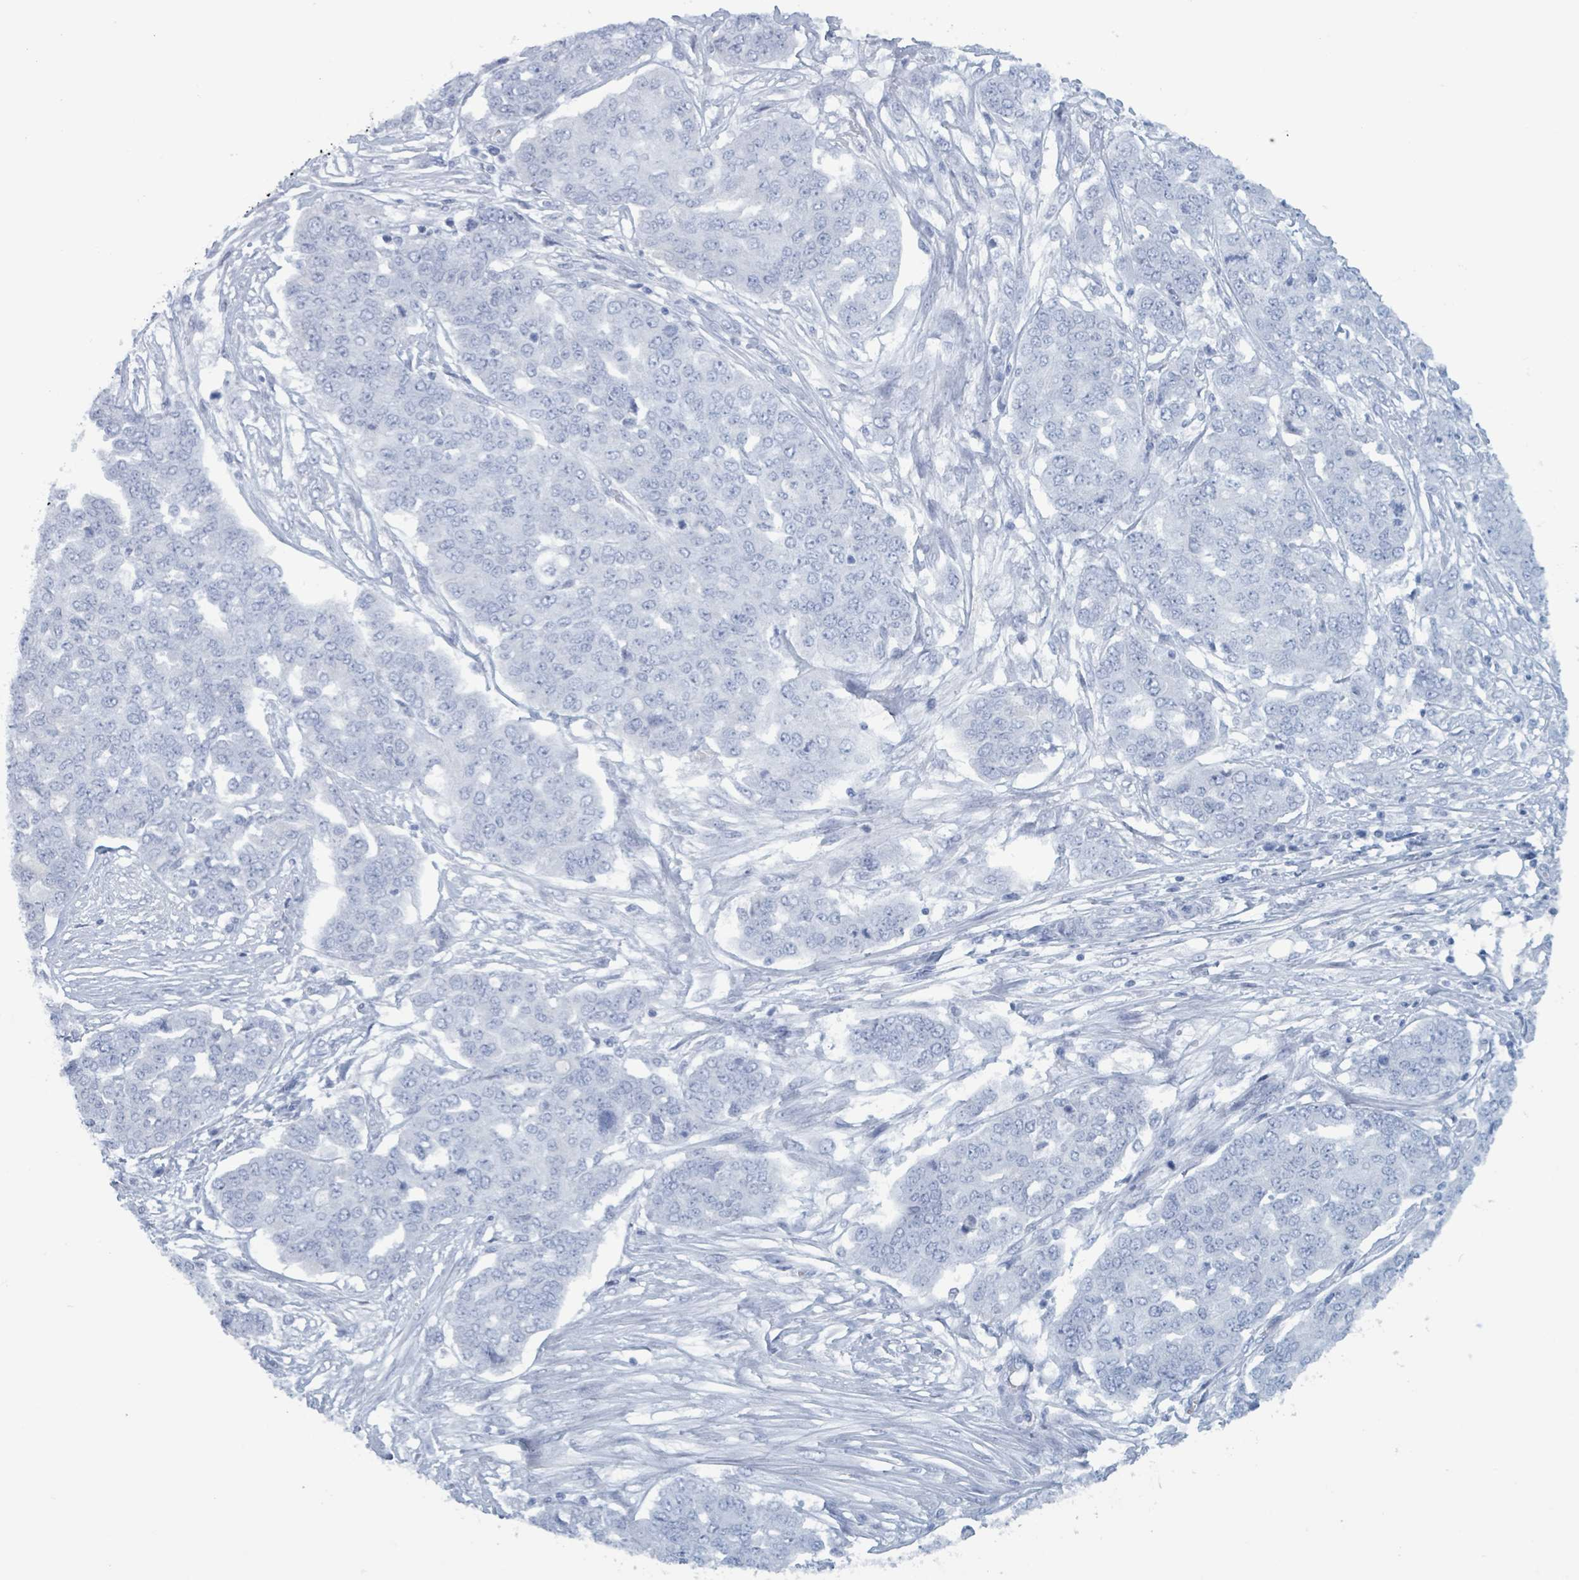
{"staining": {"intensity": "negative", "quantity": "none", "location": "none"}, "tissue": "ovarian cancer", "cell_type": "Tumor cells", "image_type": "cancer", "snomed": [{"axis": "morphology", "description": "Cystadenocarcinoma, serous, NOS"}, {"axis": "topography", "description": "Soft tissue"}, {"axis": "topography", "description": "Ovary"}], "caption": "IHC photomicrograph of human ovarian cancer (serous cystadenocarcinoma) stained for a protein (brown), which exhibits no staining in tumor cells. The staining is performed using DAB (3,3'-diaminobenzidine) brown chromogen with nuclei counter-stained in using hematoxylin.", "gene": "KLK4", "patient": {"sex": "female", "age": 57}}